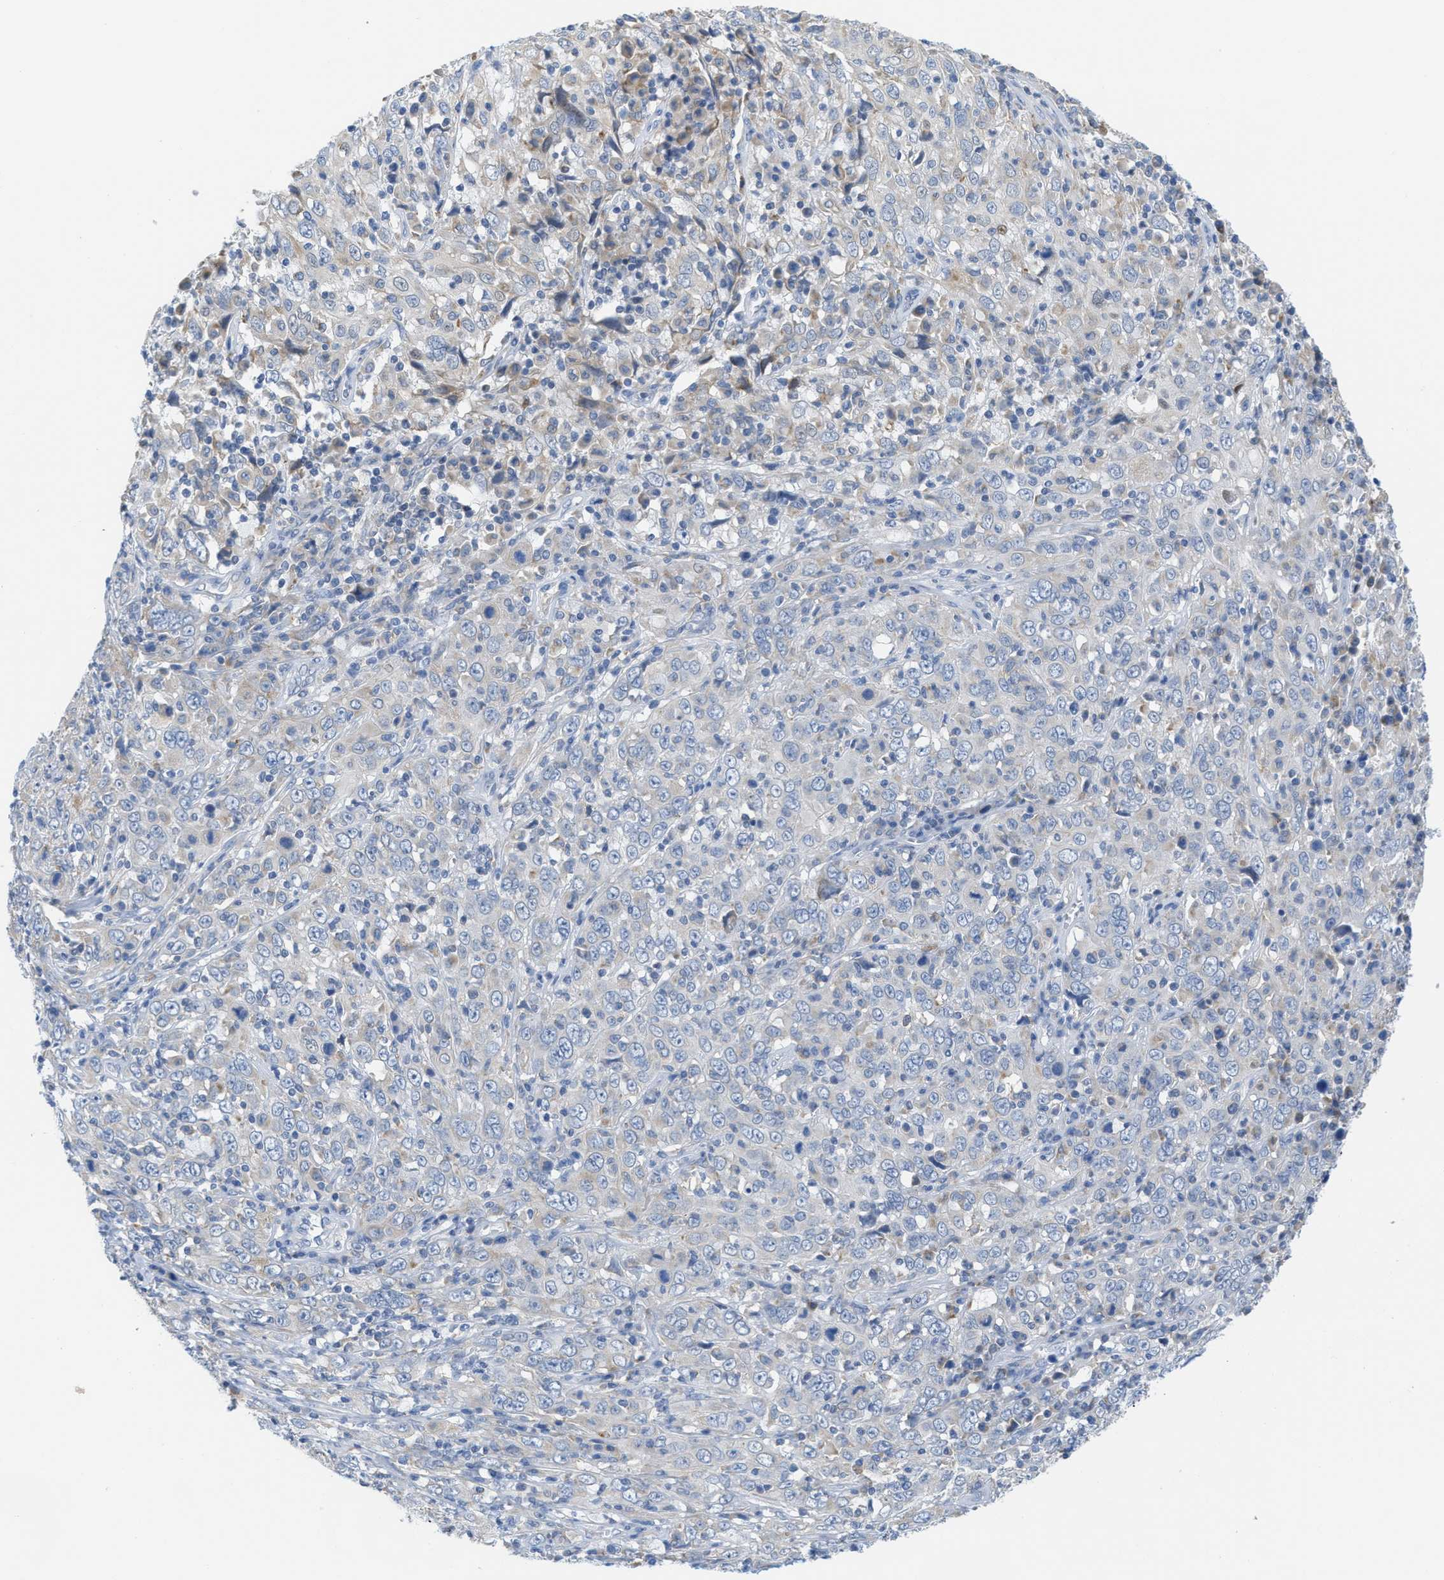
{"staining": {"intensity": "negative", "quantity": "none", "location": "none"}, "tissue": "cervical cancer", "cell_type": "Tumor cells", "image_type": "cancer", "snomed": [{"axis": "morphology", "description": "Squamous cell carcinoma, NOS"}, {"axis": "topography", "description": "Cervix"}], "caption": "DAB immunohistochemical staining of human squamous cell carcinoma (cervical) exhibits no significant positivity in tumor cells.", "gene": "PTDSS1", "patient": {"sex": "female", "age": 46}}